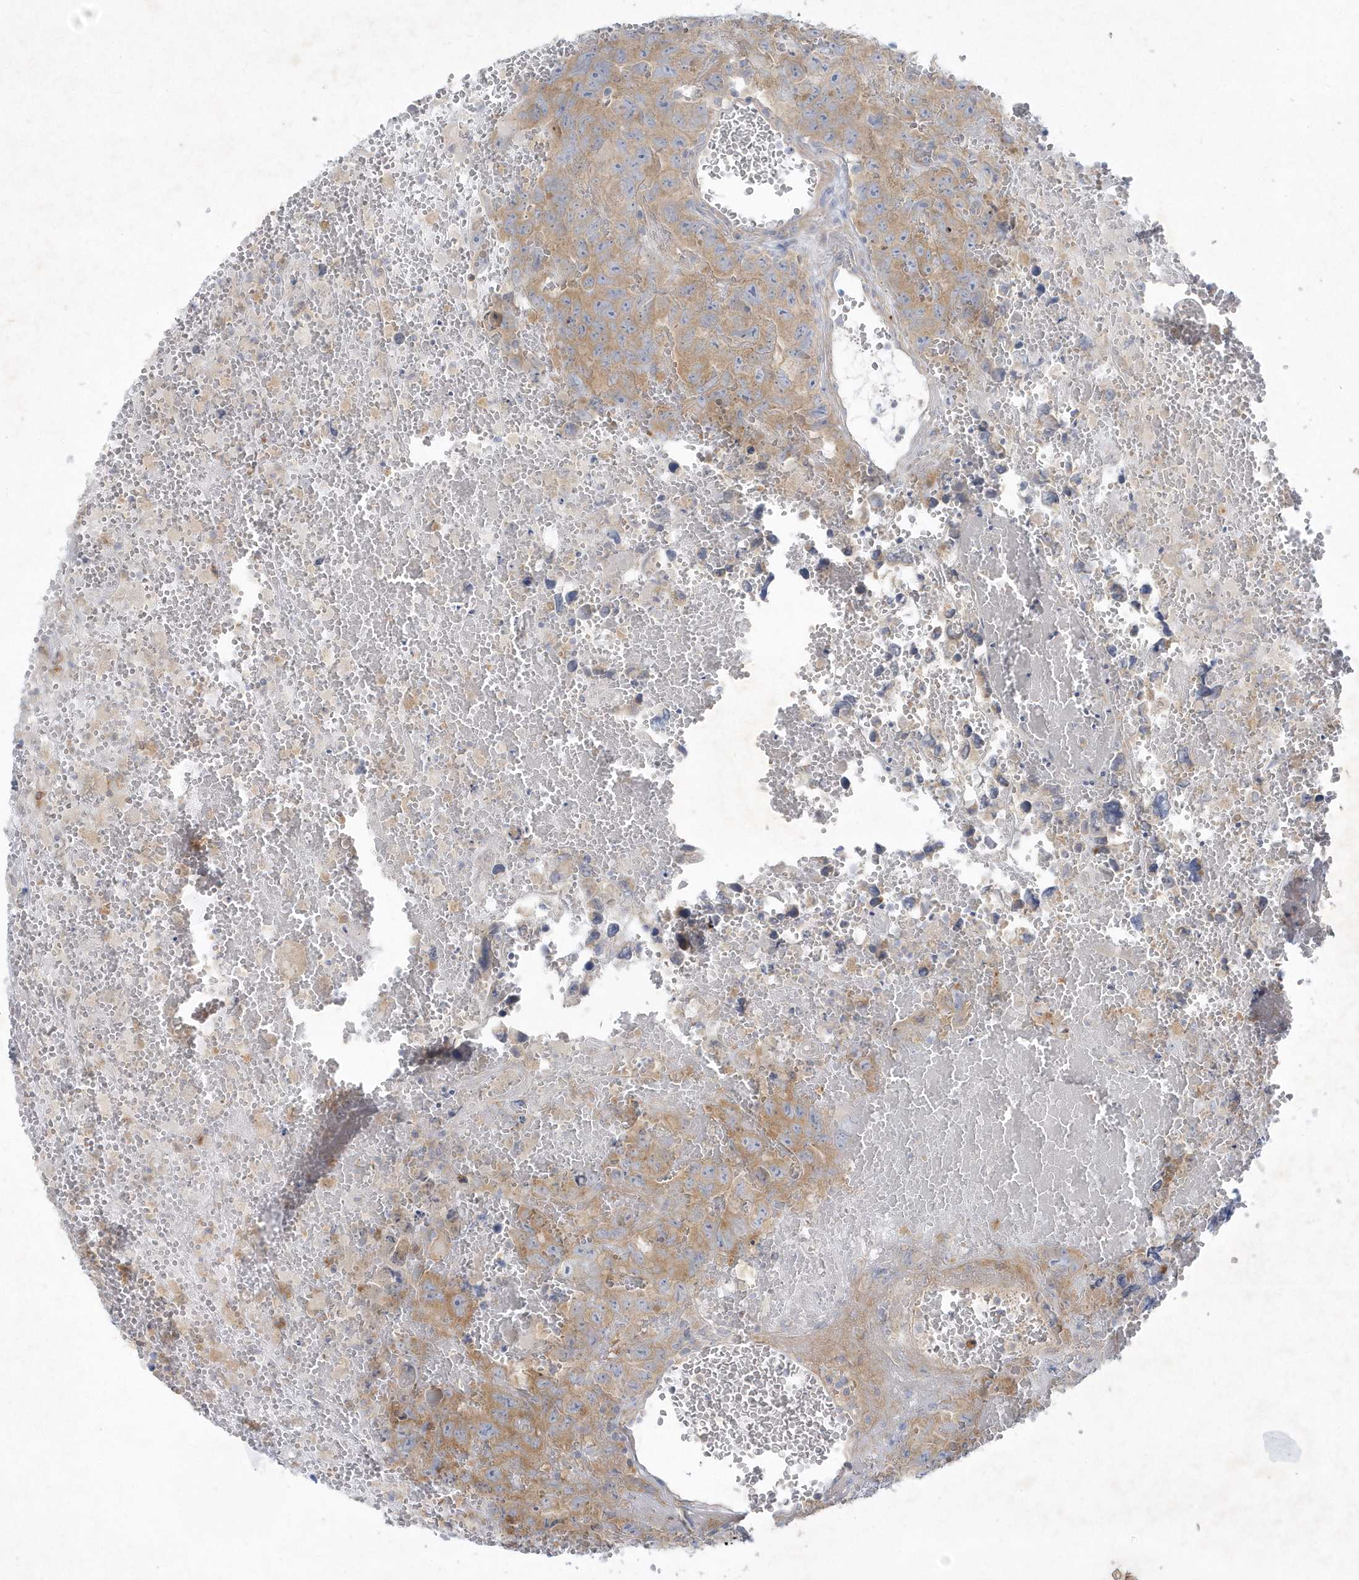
{"staining": {"intensity": "moderate", "quantity": "25%-75%", "location": "cytoplasmic/membranous"}, "tissue": "testis cancer", "cell_type": "Tumor cells", "image_type": "cancer", "snomed": [{"axis": "morphology", "description": "Carcinoma, Embryonal, NOS"}, {"axis": "topography", "description": "Testis"}], "caption": "Immunohistochemical staining of testis cancer (embryonal carcinoma) displays moderate cytoplasmic/membranous protein expression in approximately 25%-75% of tumor cells. The staining is performed using DAB (3,3'-diaminobenzidine) brown chromogen to label protein expression. The nuclei are counter-stained blue using hematoxylin.", "gene": "LARS1", "patient": {"sex": "male", "age": 45}}